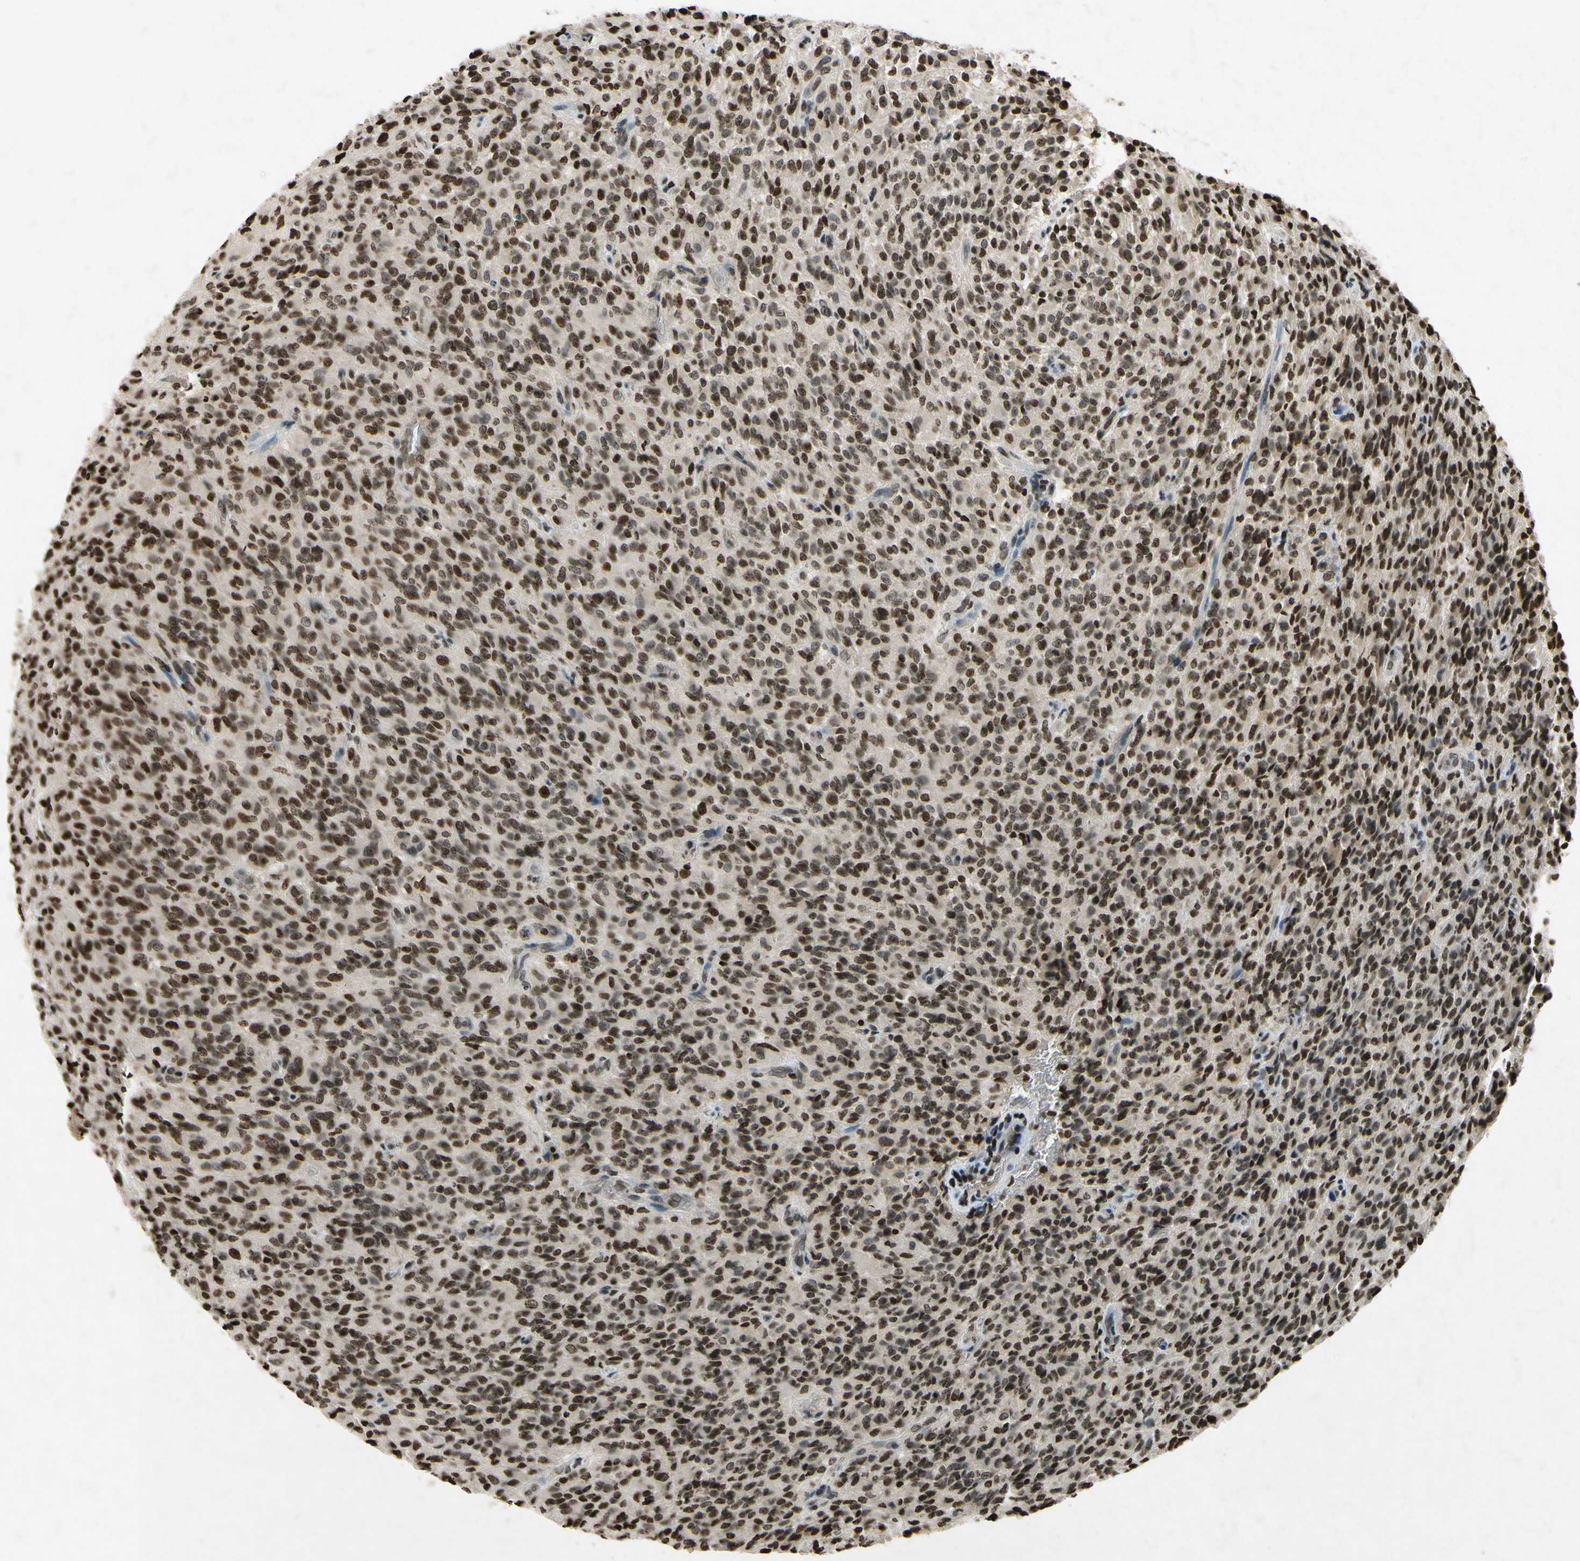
{"staining": {"intensity": "strong", "quantity": ">75%", "location": "nuclear"}, "tissue": "glioma", "cell_type": "Tumor cells", "image_type": "cancer", "snomed": [{"axis": "morphology", "description": "Glioma, malignant, High grade"}, {"axis": "topography", "description": "Brain"}], "caption": "IHC (DAB) staining of human glioma exhibits strong nuclear protein expression in about >75% of tumor cells.", "gene": "HOXB3", "patient": {"sex": "male", "age": 71}}